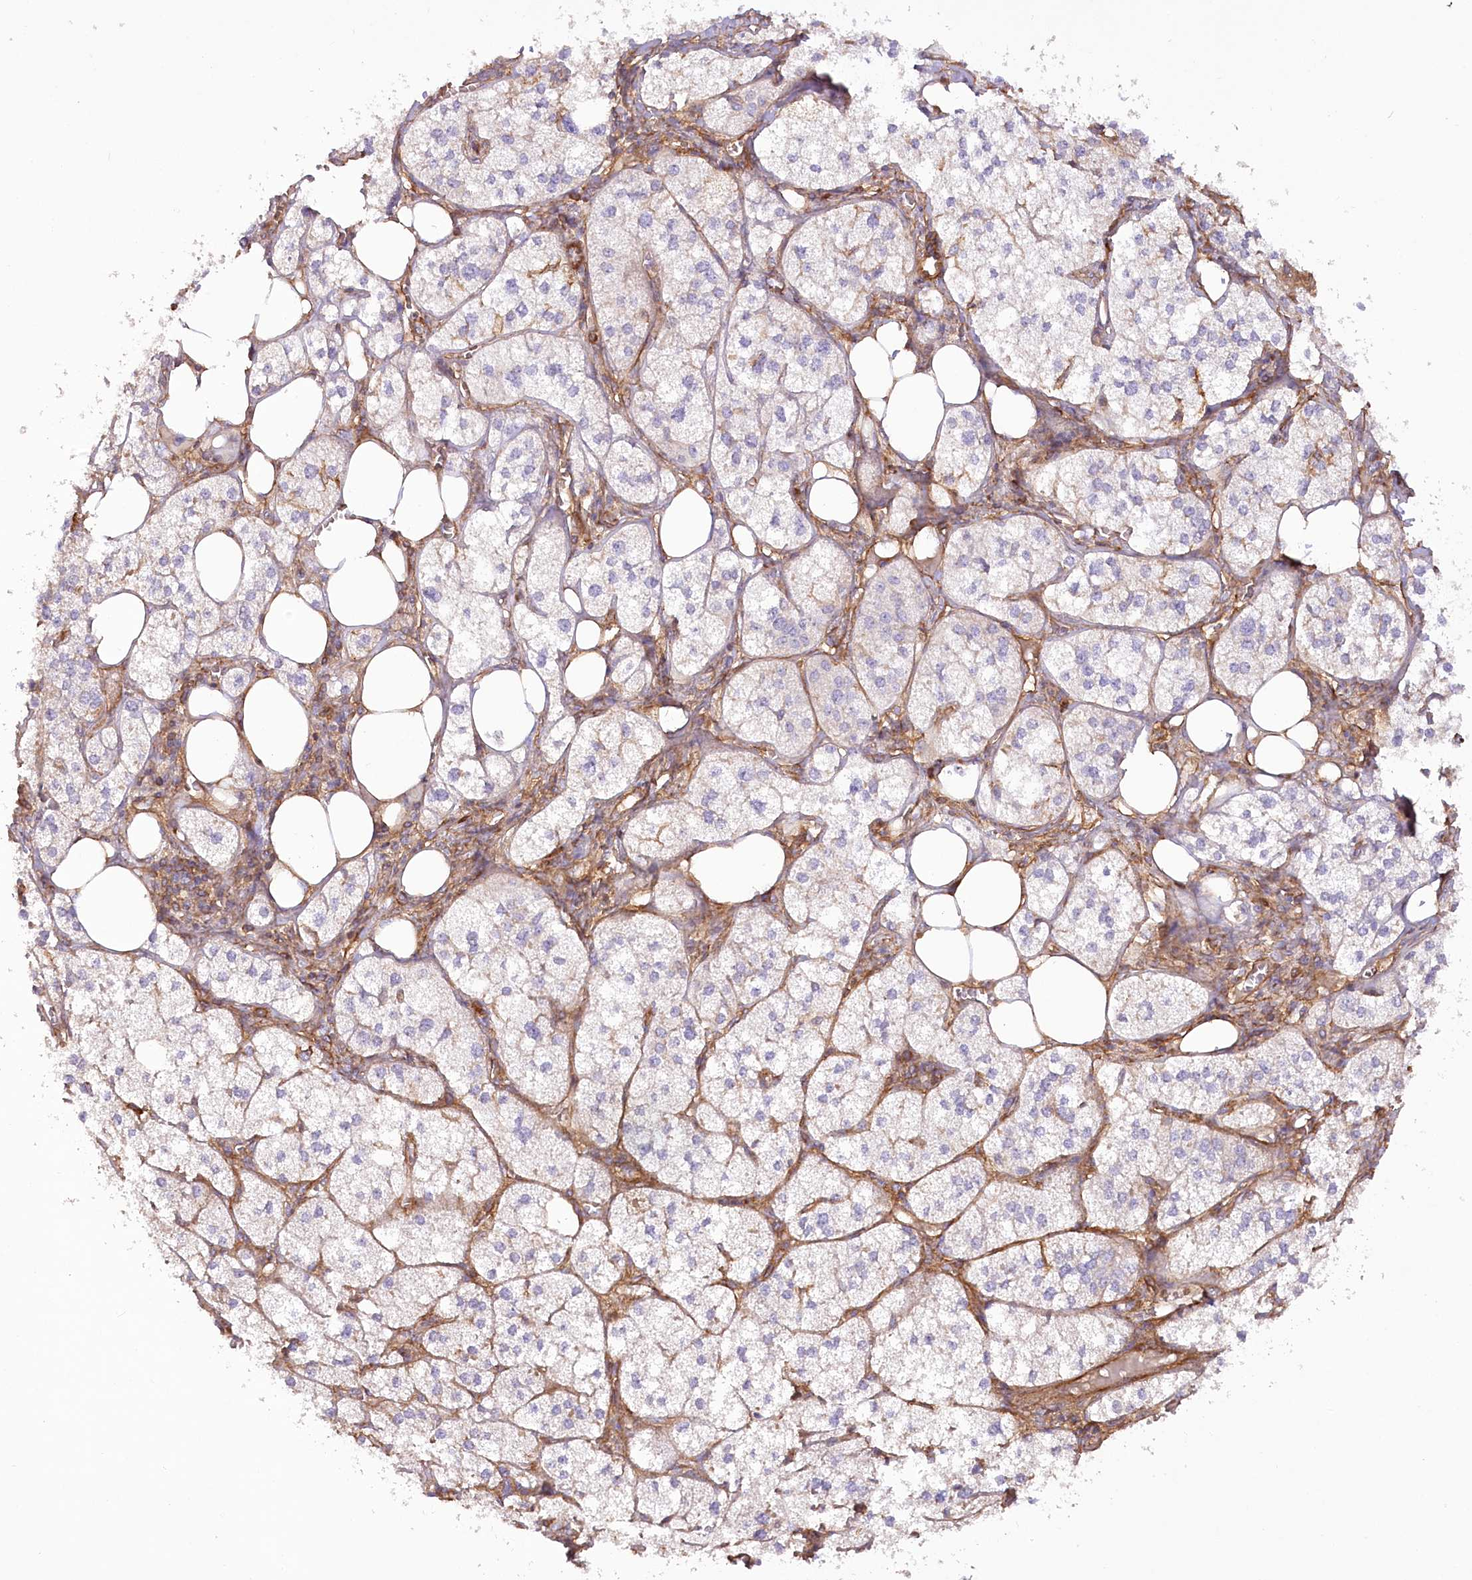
{"staining": {"intensity": "negative", "quantity": "none", "location": "none"}, "tissue": "adrenal gland", "cell_type": "Glandular cells", "image_type": "normal", "snomed": [{"axis": "morphology", "description": "Normal tissue, NOS"}, {"axis": "topography", "description": "Adrenal gland"}], "caption": "DAB (3,3'-diaminobenzidine) immunohistochemical staining of unremarkable adrenal gland displays no significant positivity in glandular cells.", "gene": "SYNPO2", "patient": {"sex": "female", "age": 61}}